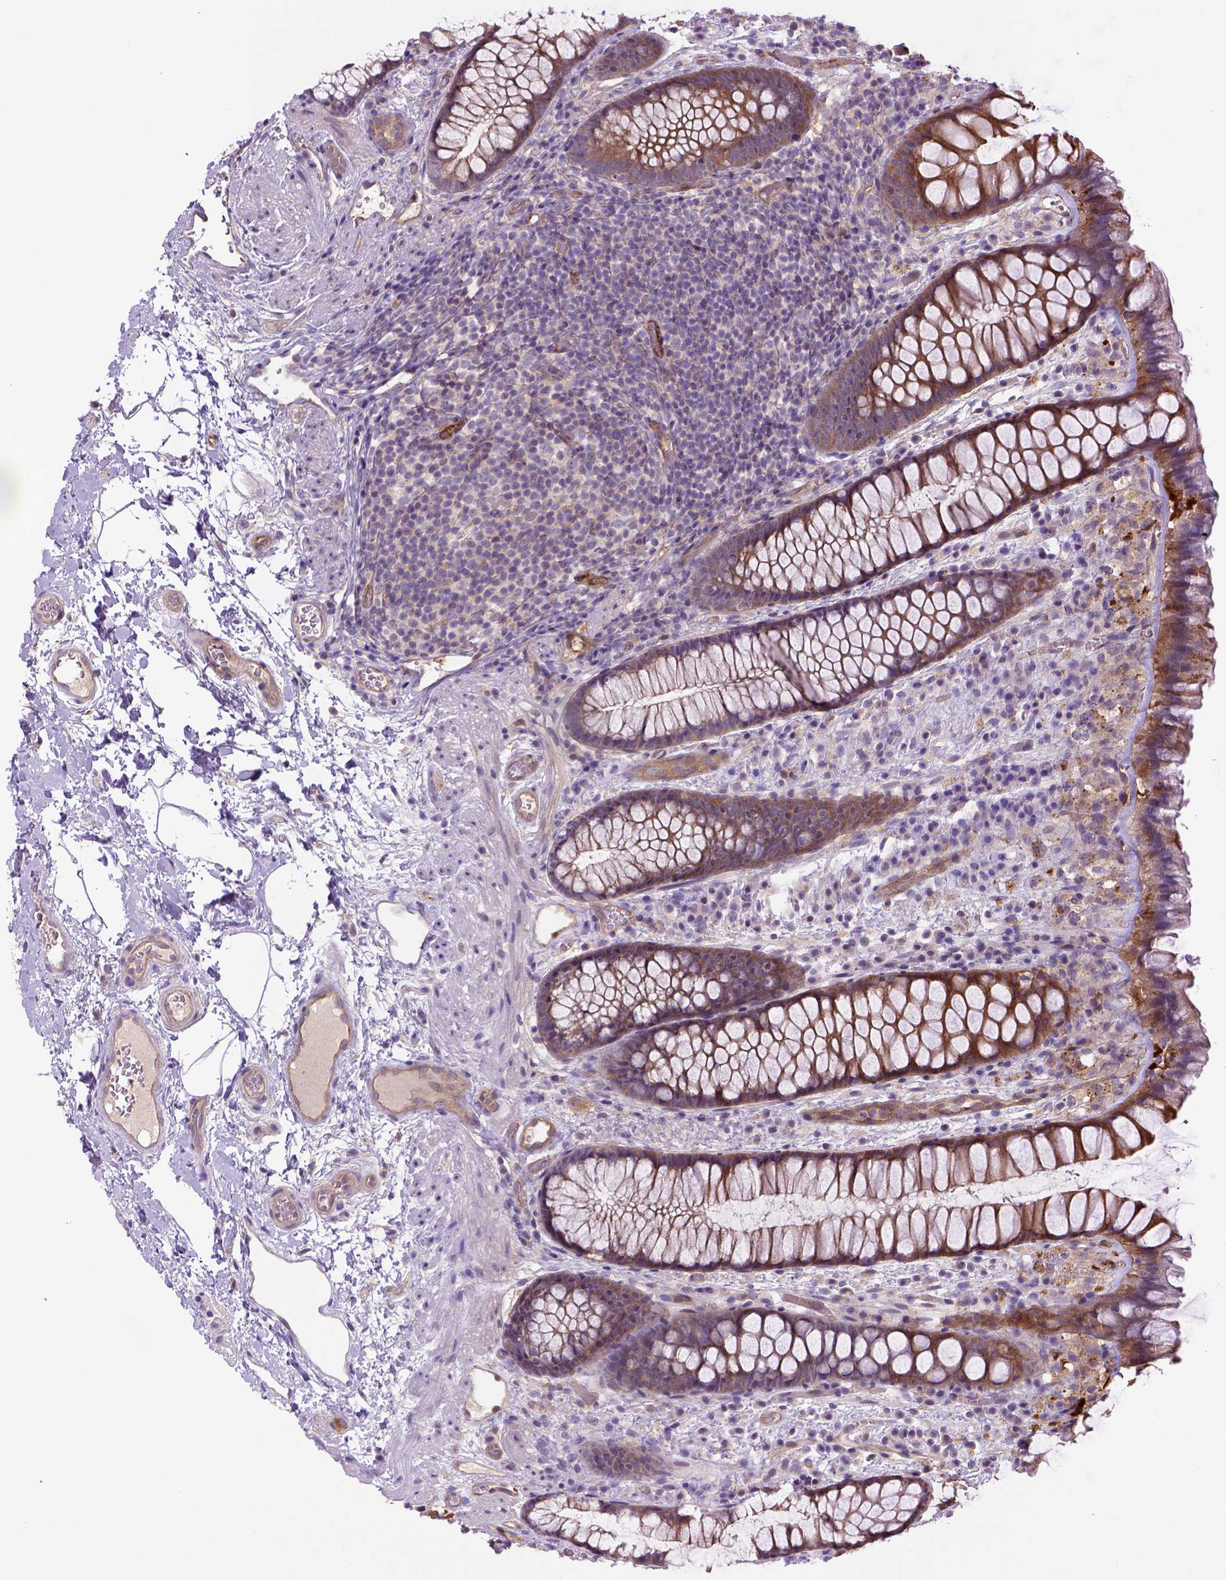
{"staining": {"intensity": "moderate", "quantity": ">75%", "location": "cytoplasmic/membranous"}, "tissue": "rectum", "cell_type": "Glandular cells", "image_type": "normal", "snomed": [{"axis": "morphology", "description": "Normal tissue, NOS"}, {"axis": "topography", "description": "Rectum"}], "caption": "Moderate cytoplasmic/membranous staining is appreciated in approximately >75% of glandular cells in normal rectum.", "gene": "CASKIN2", "patient": {"sex": "female", "age": 62}}